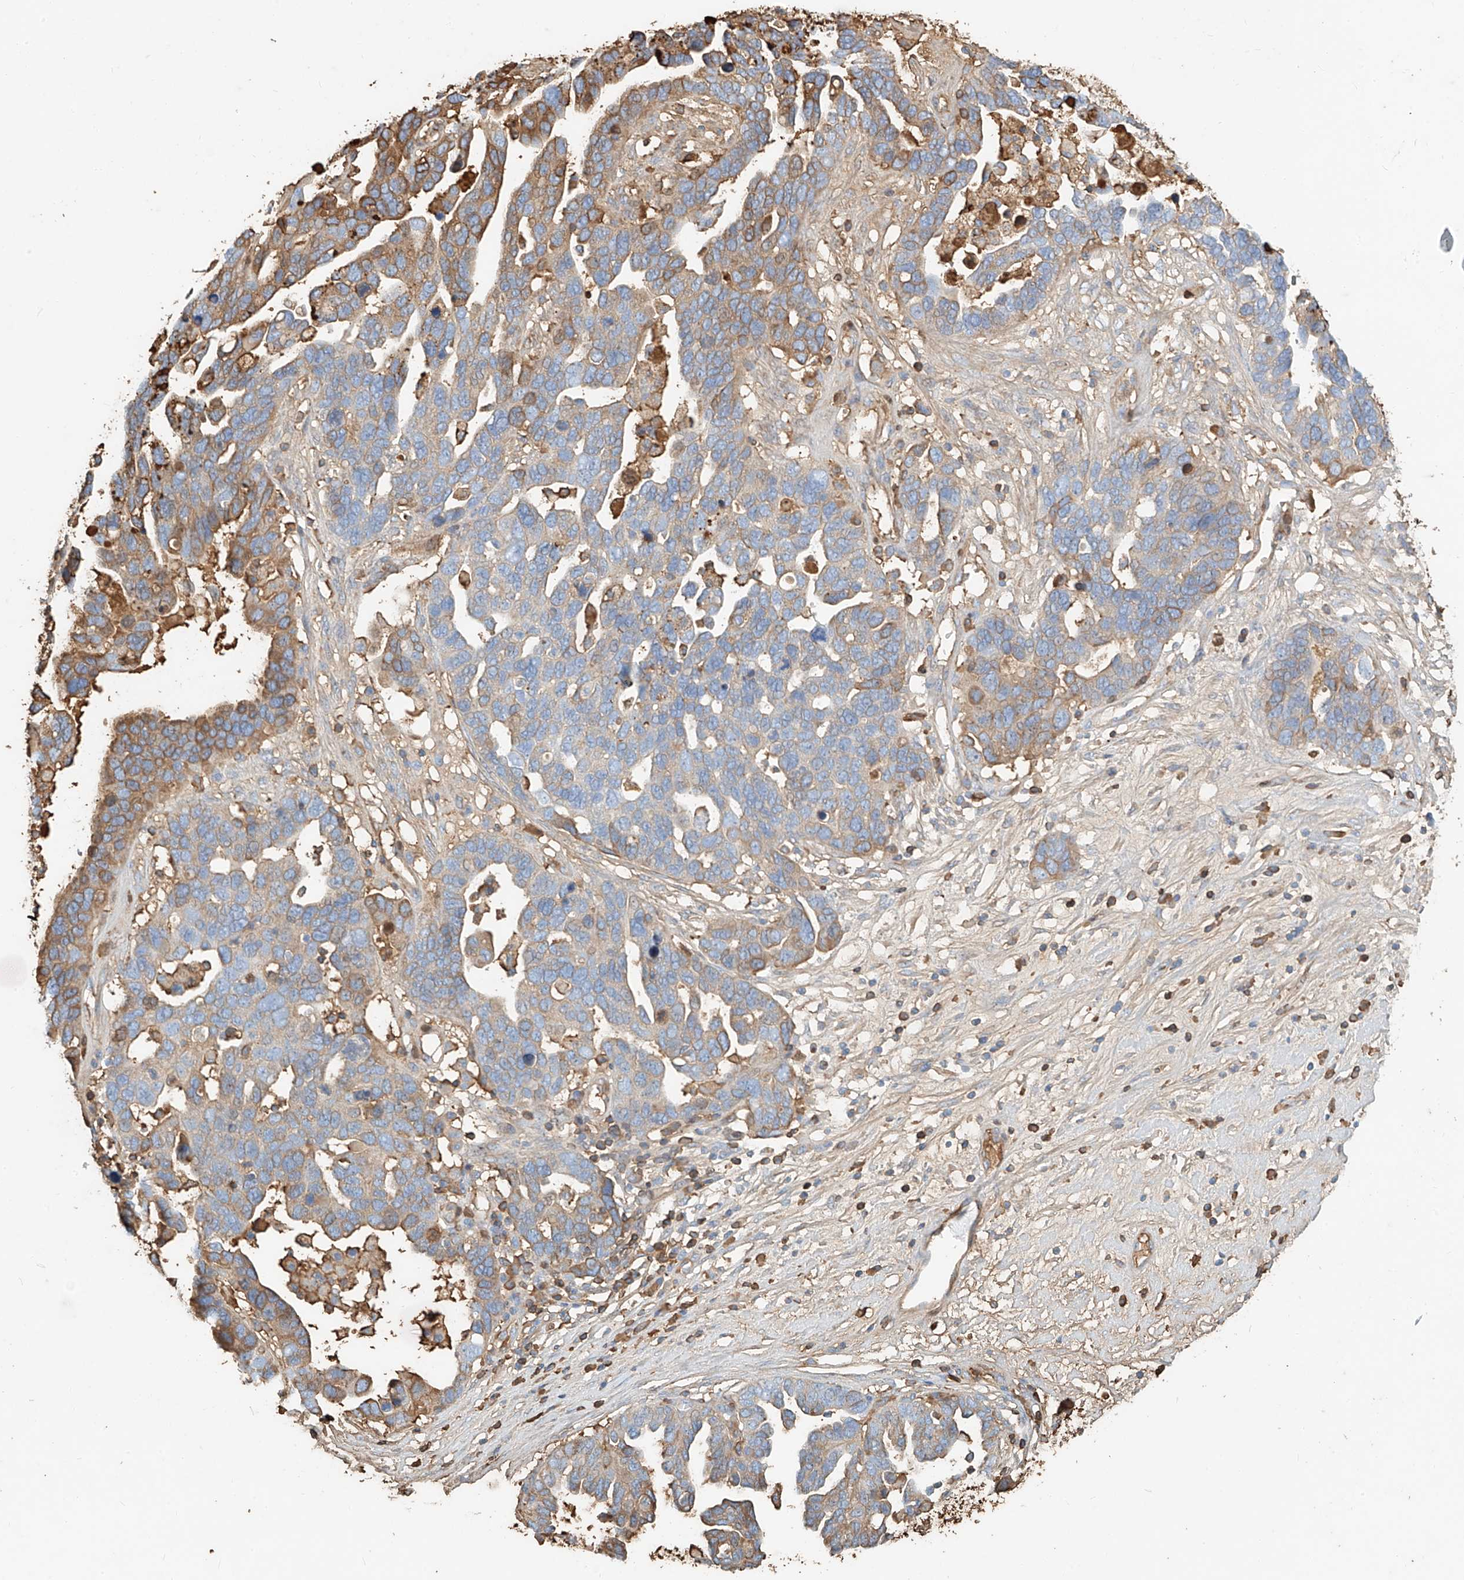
{"staining": {"intensity": "moderate", "quantity": "25%-75%", "location": "cytoplasmic/membranous"}, "tissue": "ovarian cancer", "cell_type": "Tumor cells", "image_type": "cancer", "snomed": [{"axis": "morphology", "description": "Cystadenocarcinoma, serous, NOS"}, {"axis": "topography", "description": "Ovary"}], "caption": "Ovarian cancer (serous cystadenocarcinoma) stained with a protein marker exhibits moderate staining in tumor cells.", "gene": "ZFP30", "patient": {"sex": "female", "age": 54}}